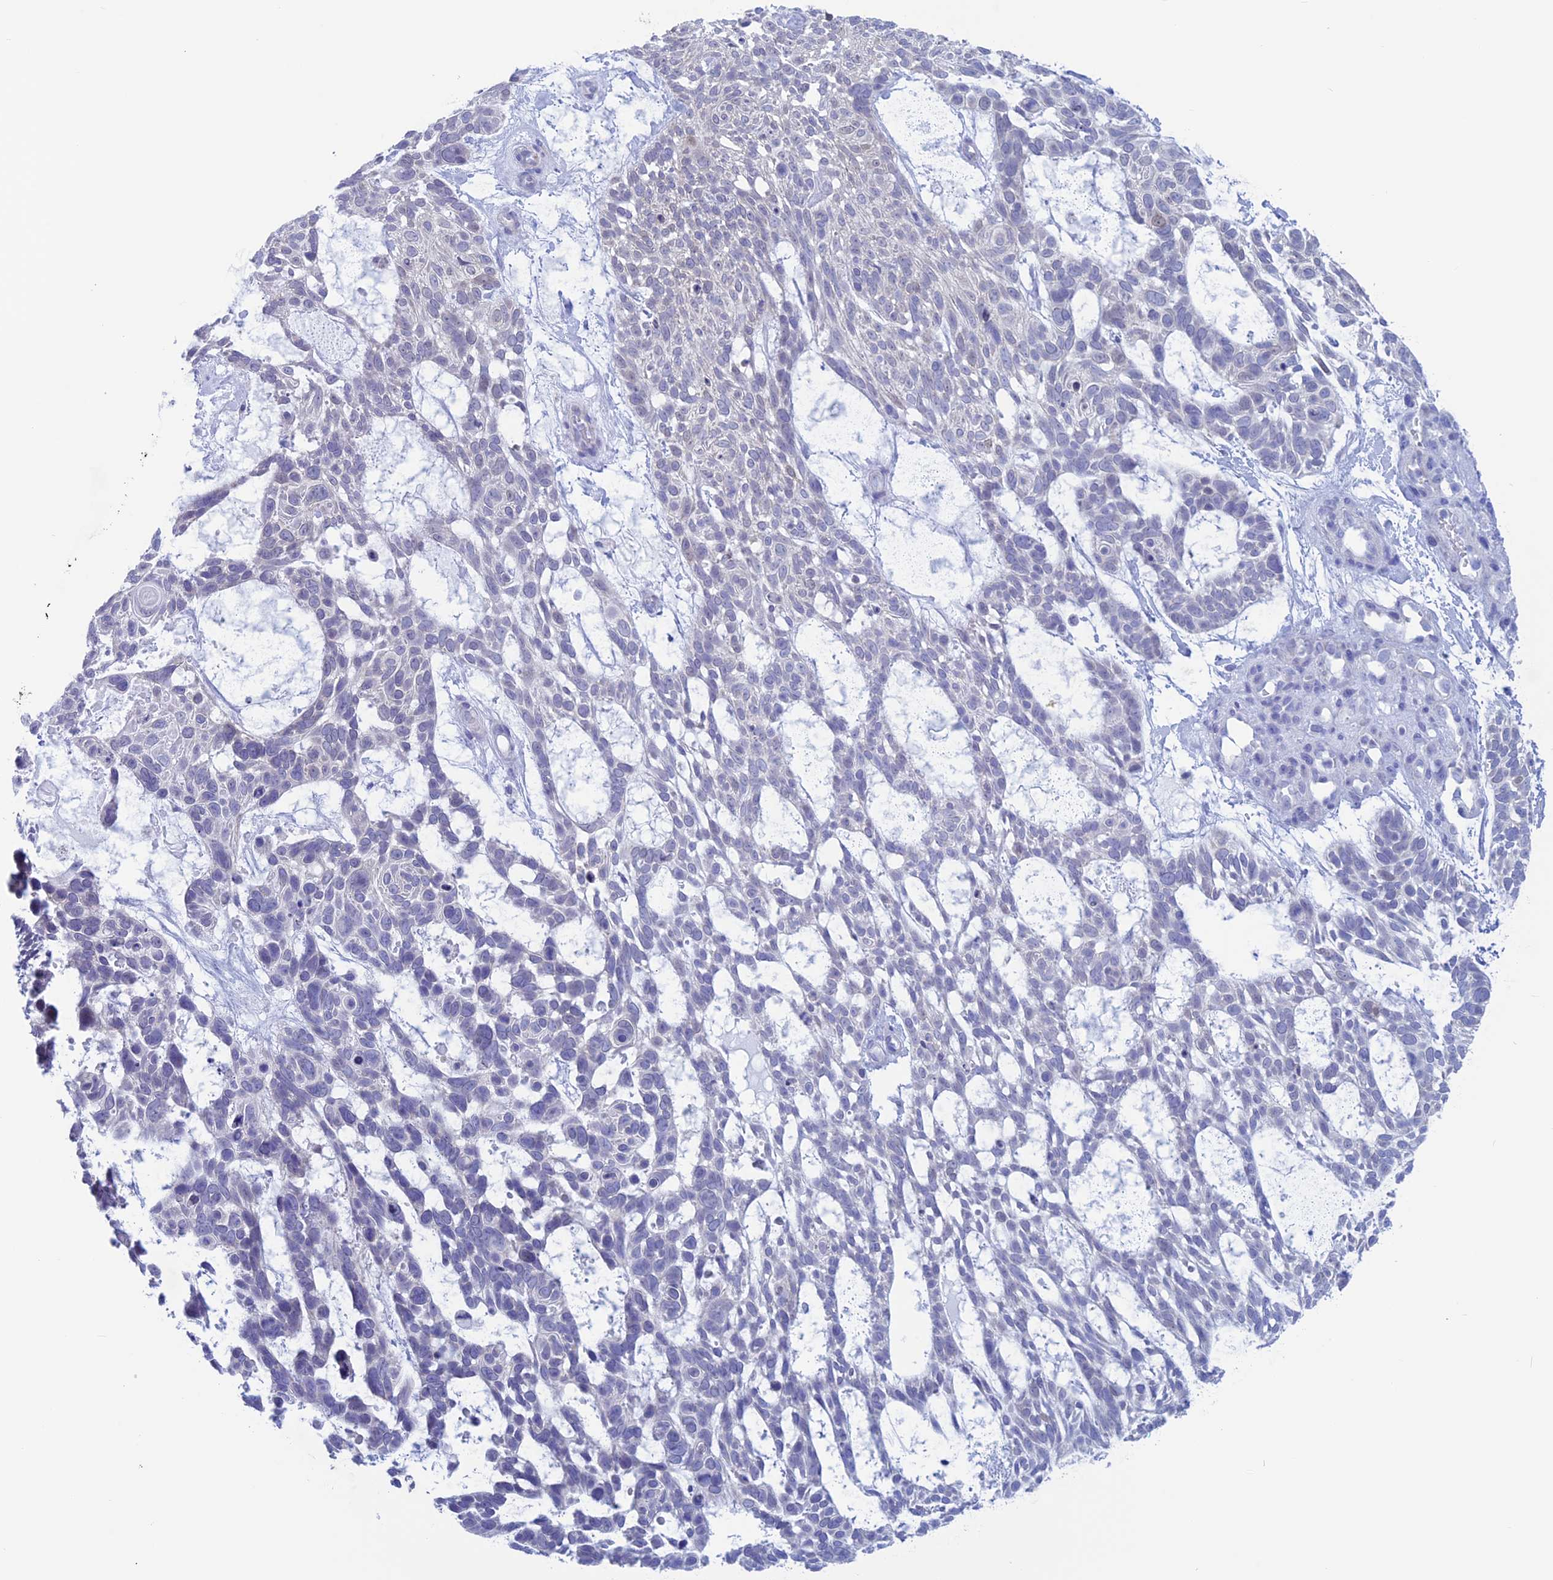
{"staining": {"intensity": "negative", "quantity": "none", "location": "none"}, "tissue": "skin cancer", "cell_type": "Tumor cells", "image_type": "cancer", "snomed": [{"axis": "morphology", "description": "Basal cell carcinoma"}, {"axis": "topography", "description": "Skin"}], "caption": "Skin cancer (basal cell carcinoma) was stained to show a protein in brown. There is no significant positivity in tumor cells.", "gene": "LHFPL2", "patient": {"sex": "male", "age": 88}}